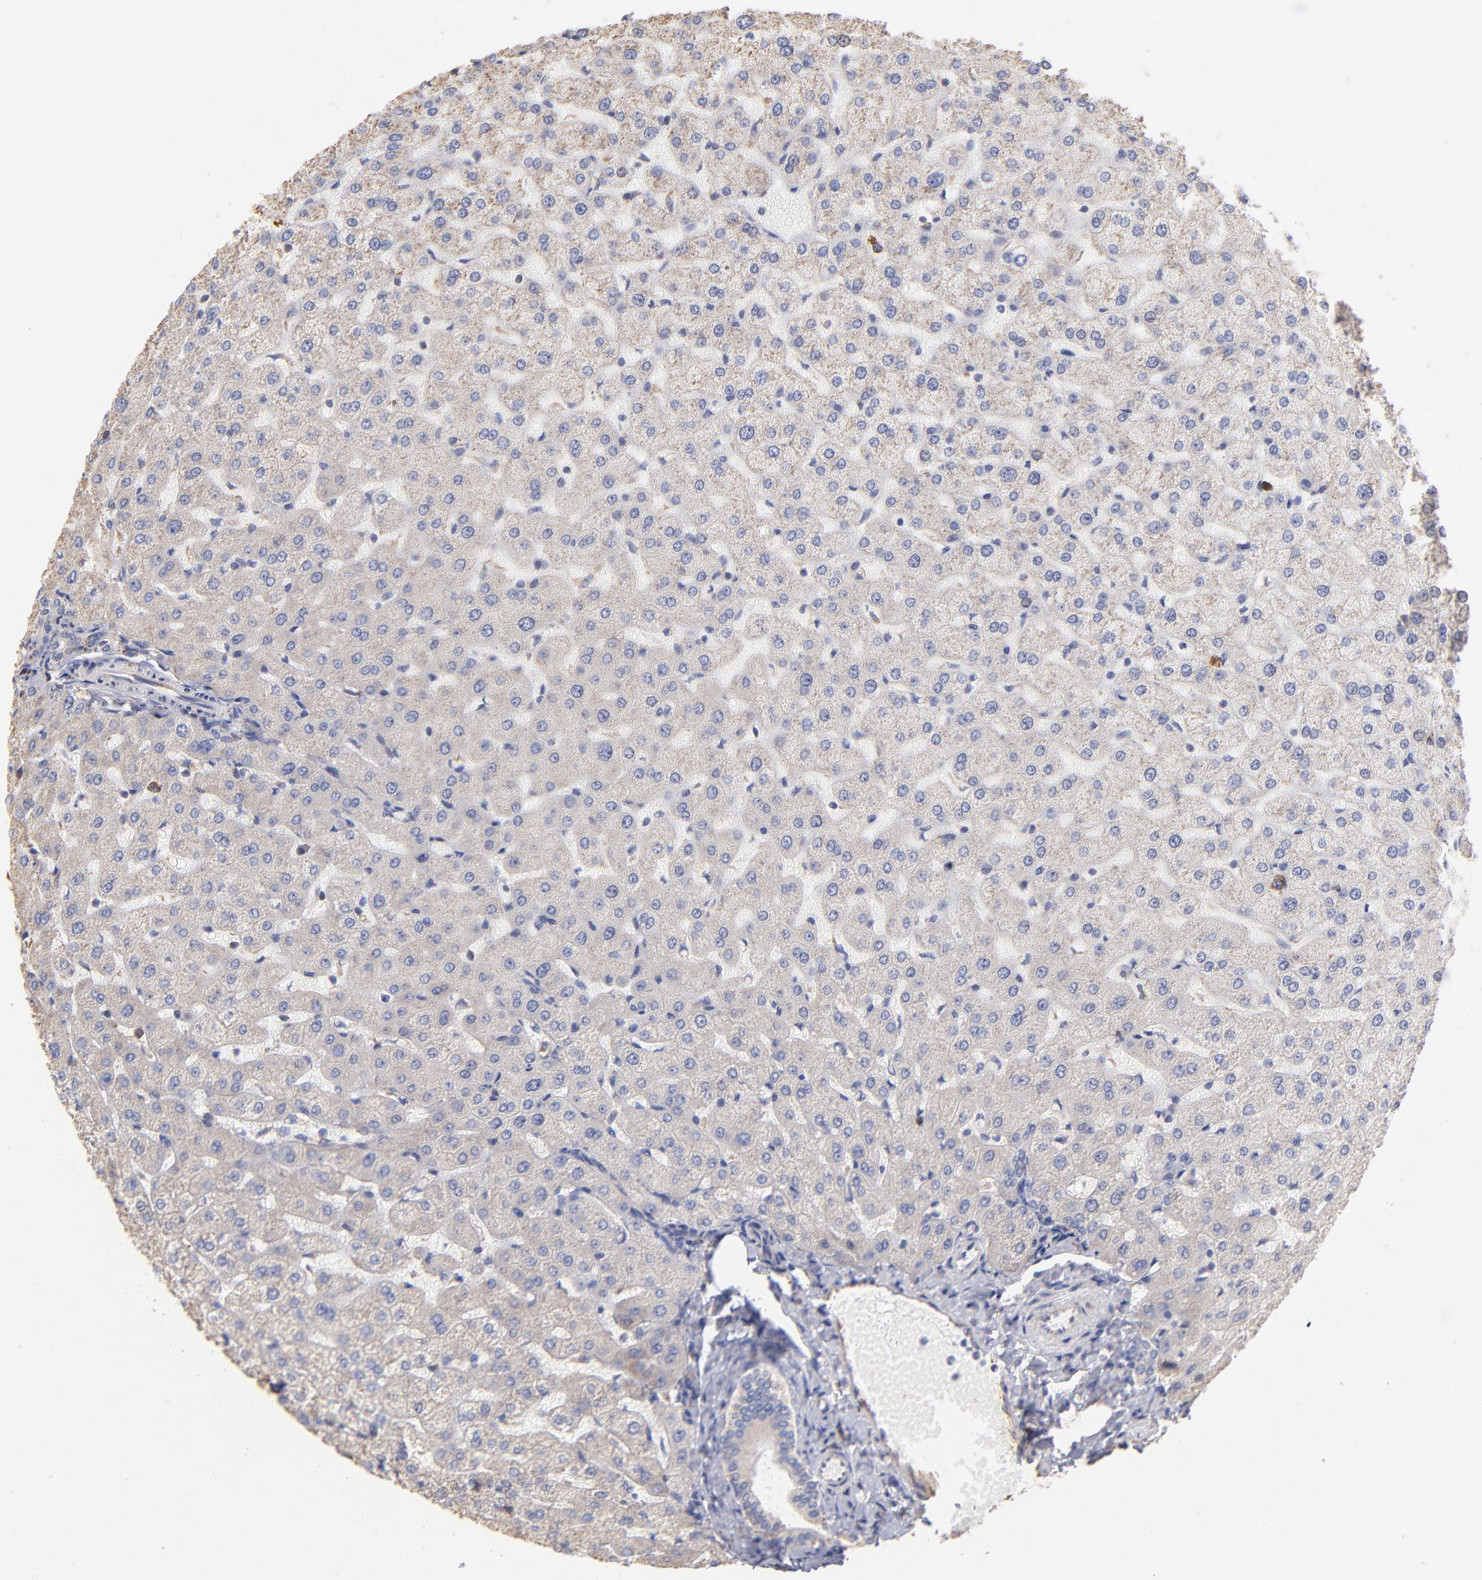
{"staining": {"intensity": "weak", "quantity": ">75%", "location": "cytoplasmic/membranous"}, "tissue": "liver", "cell_type": "Cholangiocytes", "image_type": "normal", "snomed": [{"axis": "morphology", "description": "Normal tissue, NOS"}, {"axis": "morphology", "description": "Fibrosis, NOS"}, {"axis": "topography", "description": "Liver"}], "caption": "Weak cytoplasmic/membranous expression for a protein is identified in about >75% of cholangiocytes of normal liver using immunohistochemistry (IHC).", "gene": "RPL9", "patient": {"sex": "female", "age": 29}}